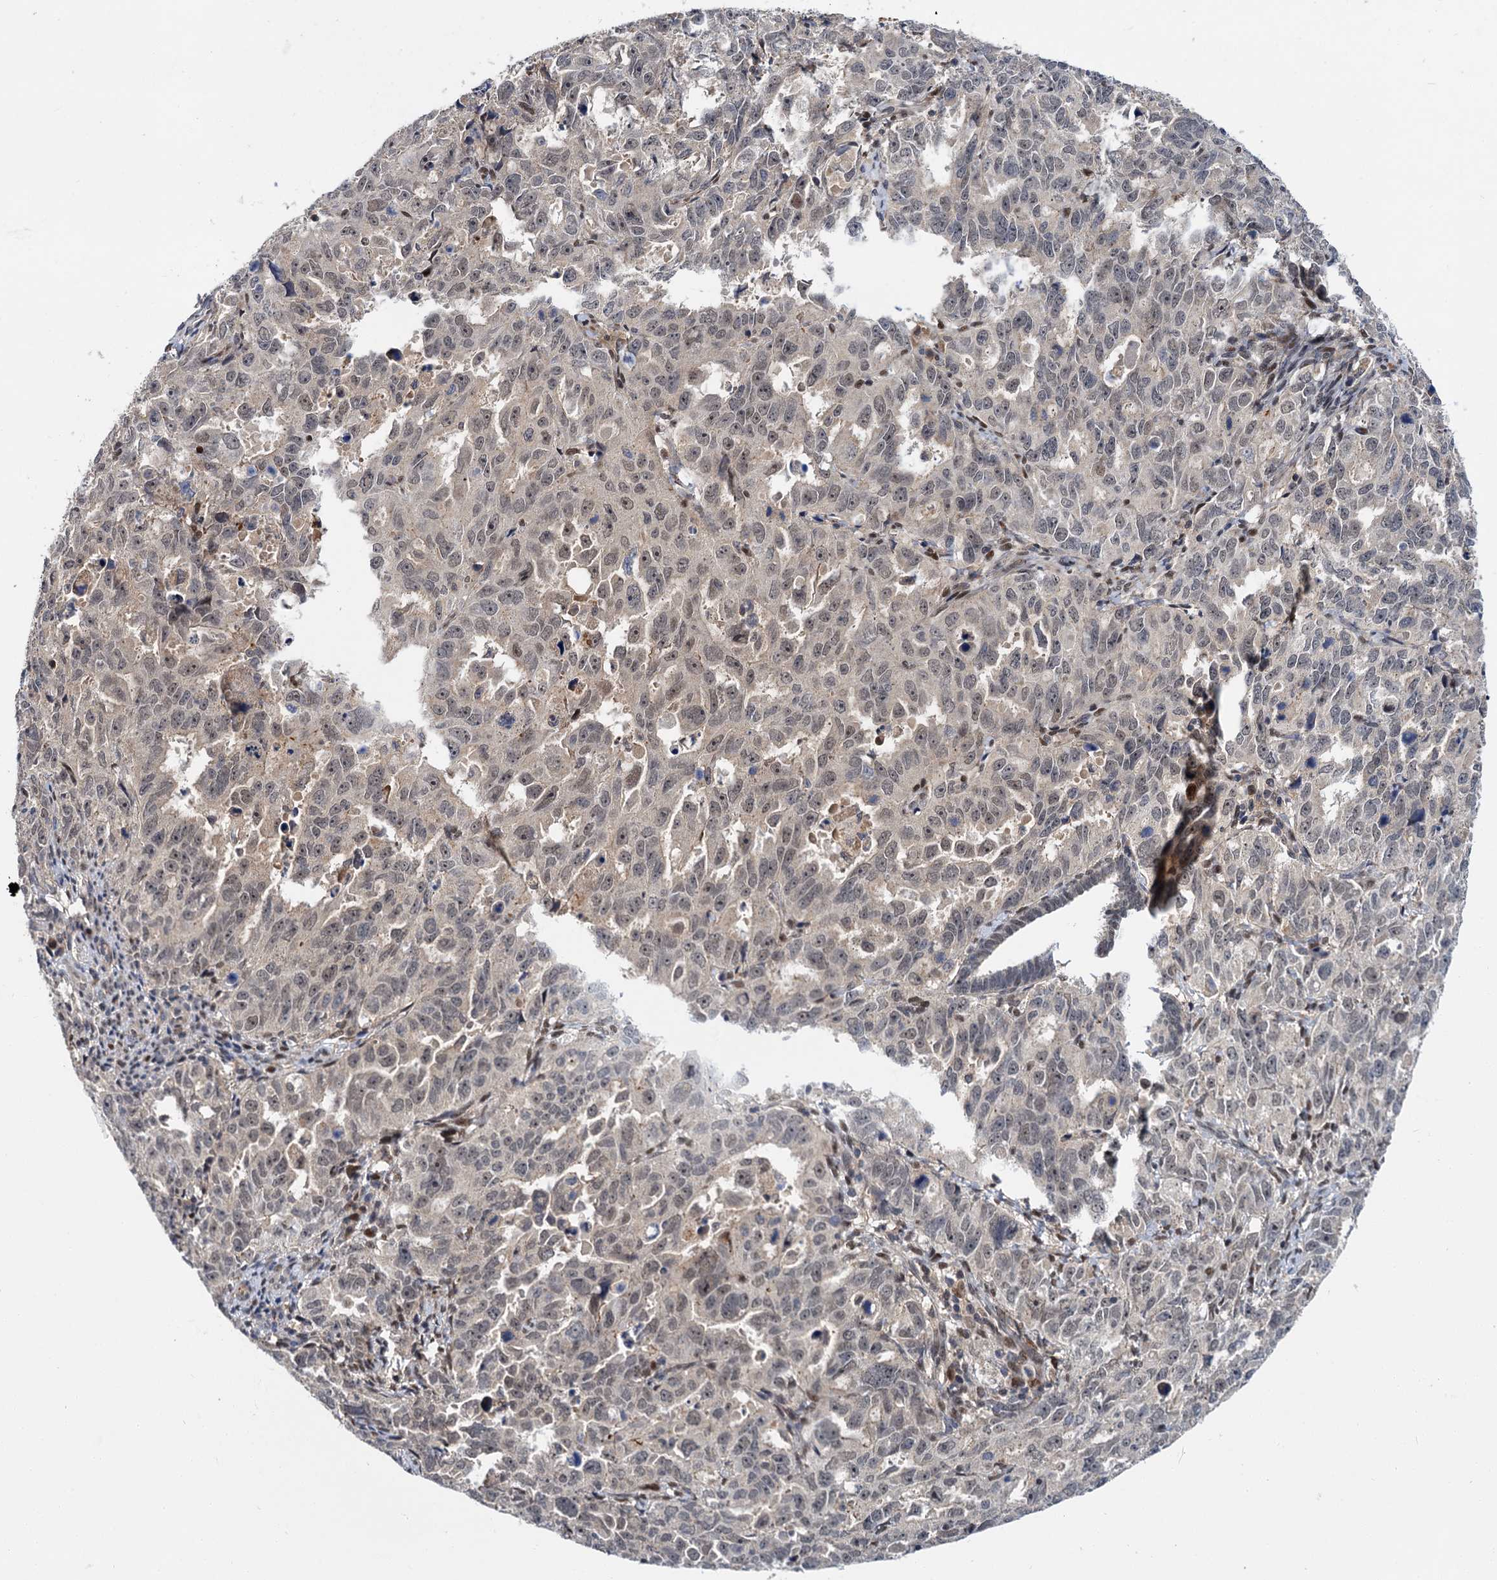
{"staining": {"intensity": "weak", "quantity": "25%-75%", "location": "nuclear"}, "tissue": "endometrial cancer", "cell_type": "Tumor cells", "image_type": "cancer", "snomed": [{"axis": "morphology", "description": "Adenocarcinoma, NOS"}, {"axis": "topography", "description": "Endometrium"}], "caption": "The micrograph reveals a brown stain indicating the presence of a protein in the nuclear of tumor cells in endometrial cancer.", "gene": "MBD6", "patient": {"sex": "female", "age": 65}}